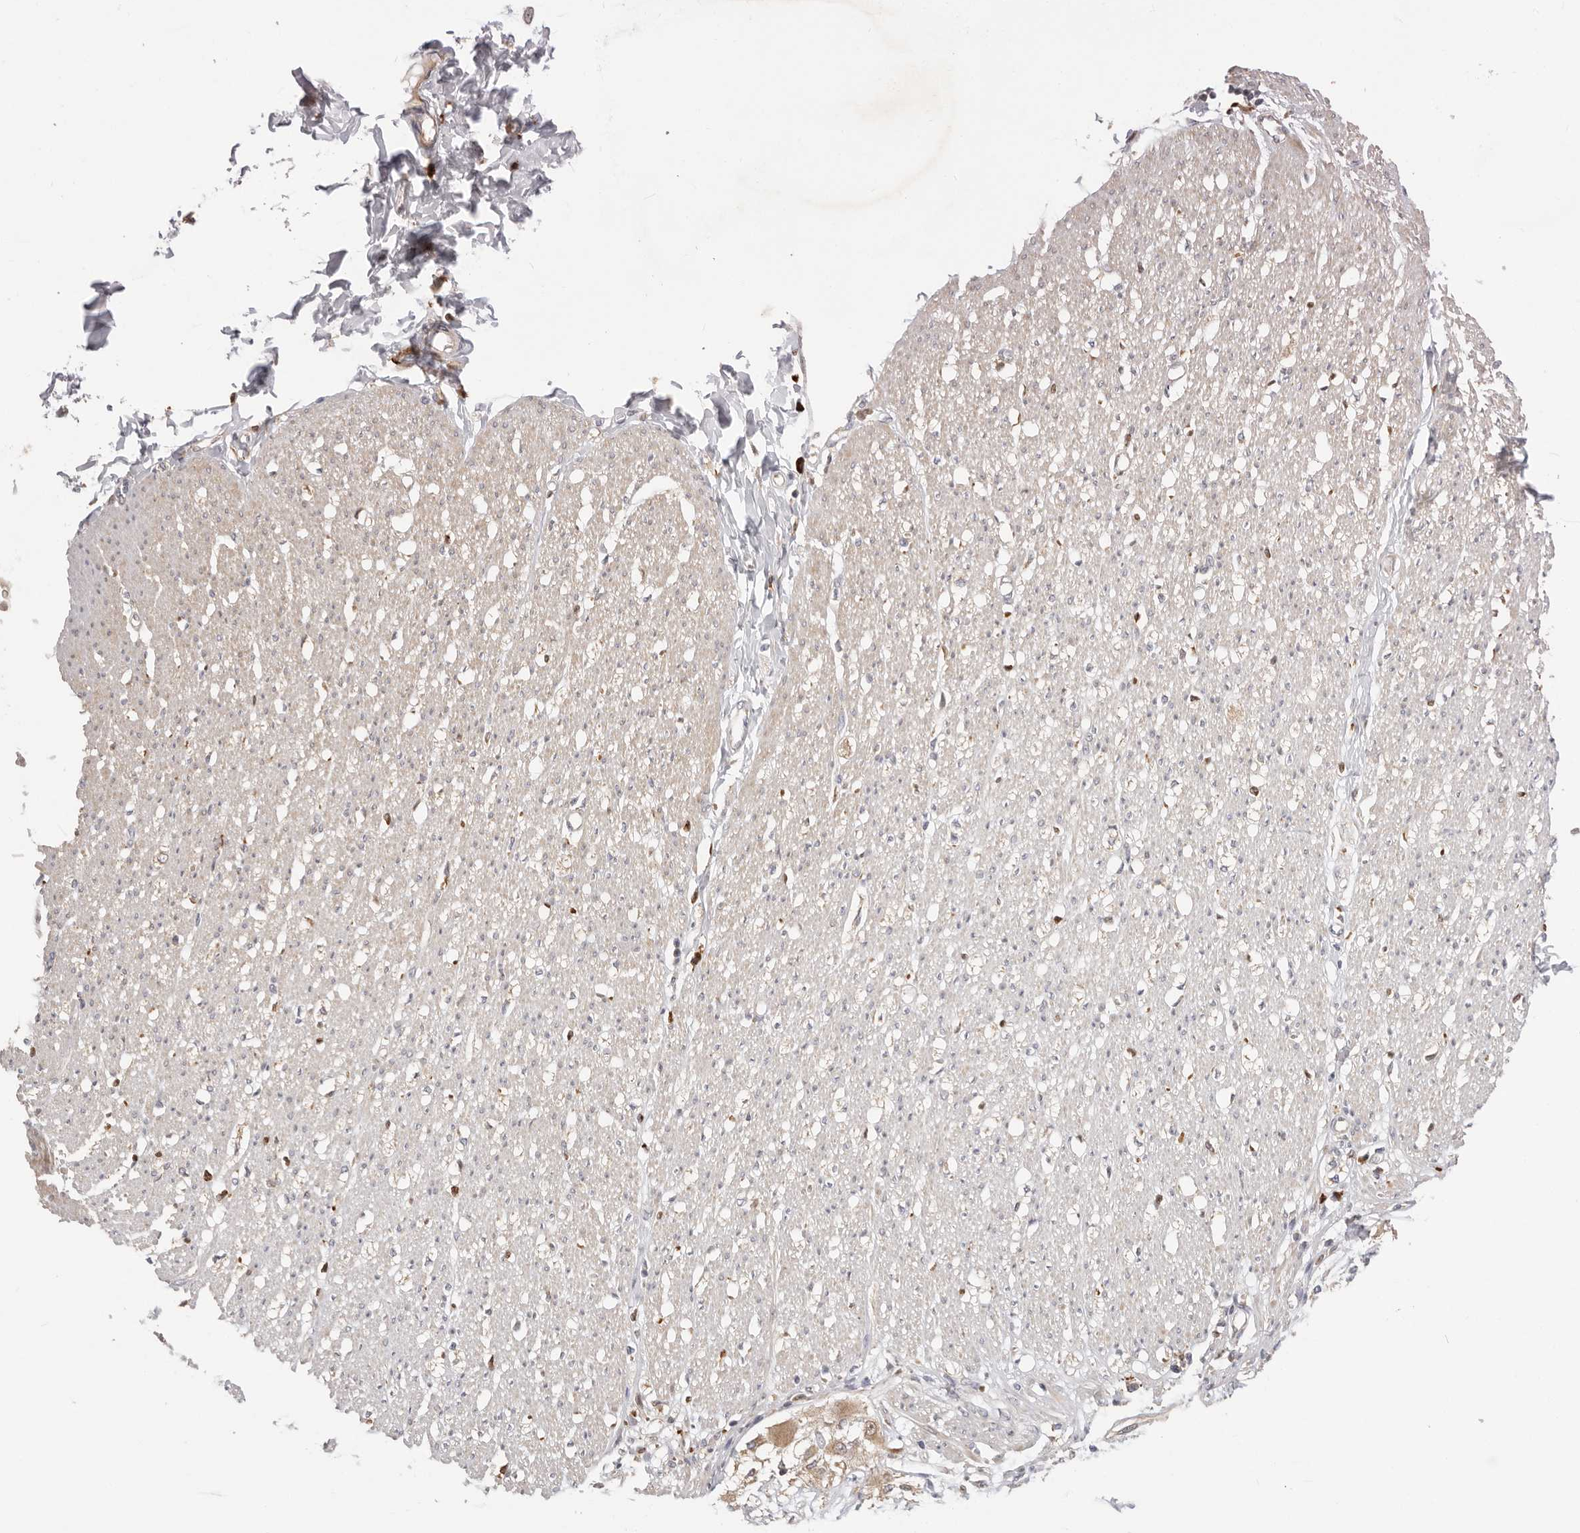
{"staining": {"intensity": "moderate", "quantity": "25%-75%", "location": "cytoplasmic/membranous"}, "tissue": "smooth muscle", "cell_type": "Smooth muscle cells", "image_type": "normal", "snomed": [{"axis": "morphology", "description": "Normal tissue, NOS"}, {"axis": "morphology", "description": "Adenocarcinoma, NOS"}, {"axis": "topography", "description": "Colon"}, {"axis": "topography", "description": "Peripheral nerve tissue"}], "caption": "Immunohistochemical staining of benign smooth muscle exhibits moderate cytoplasmic/membranous protein staining in approximately 25%-75% of smooth muscle cells.", "gene": "USH1C", "patient": {"sex": "male", "age": 14}}